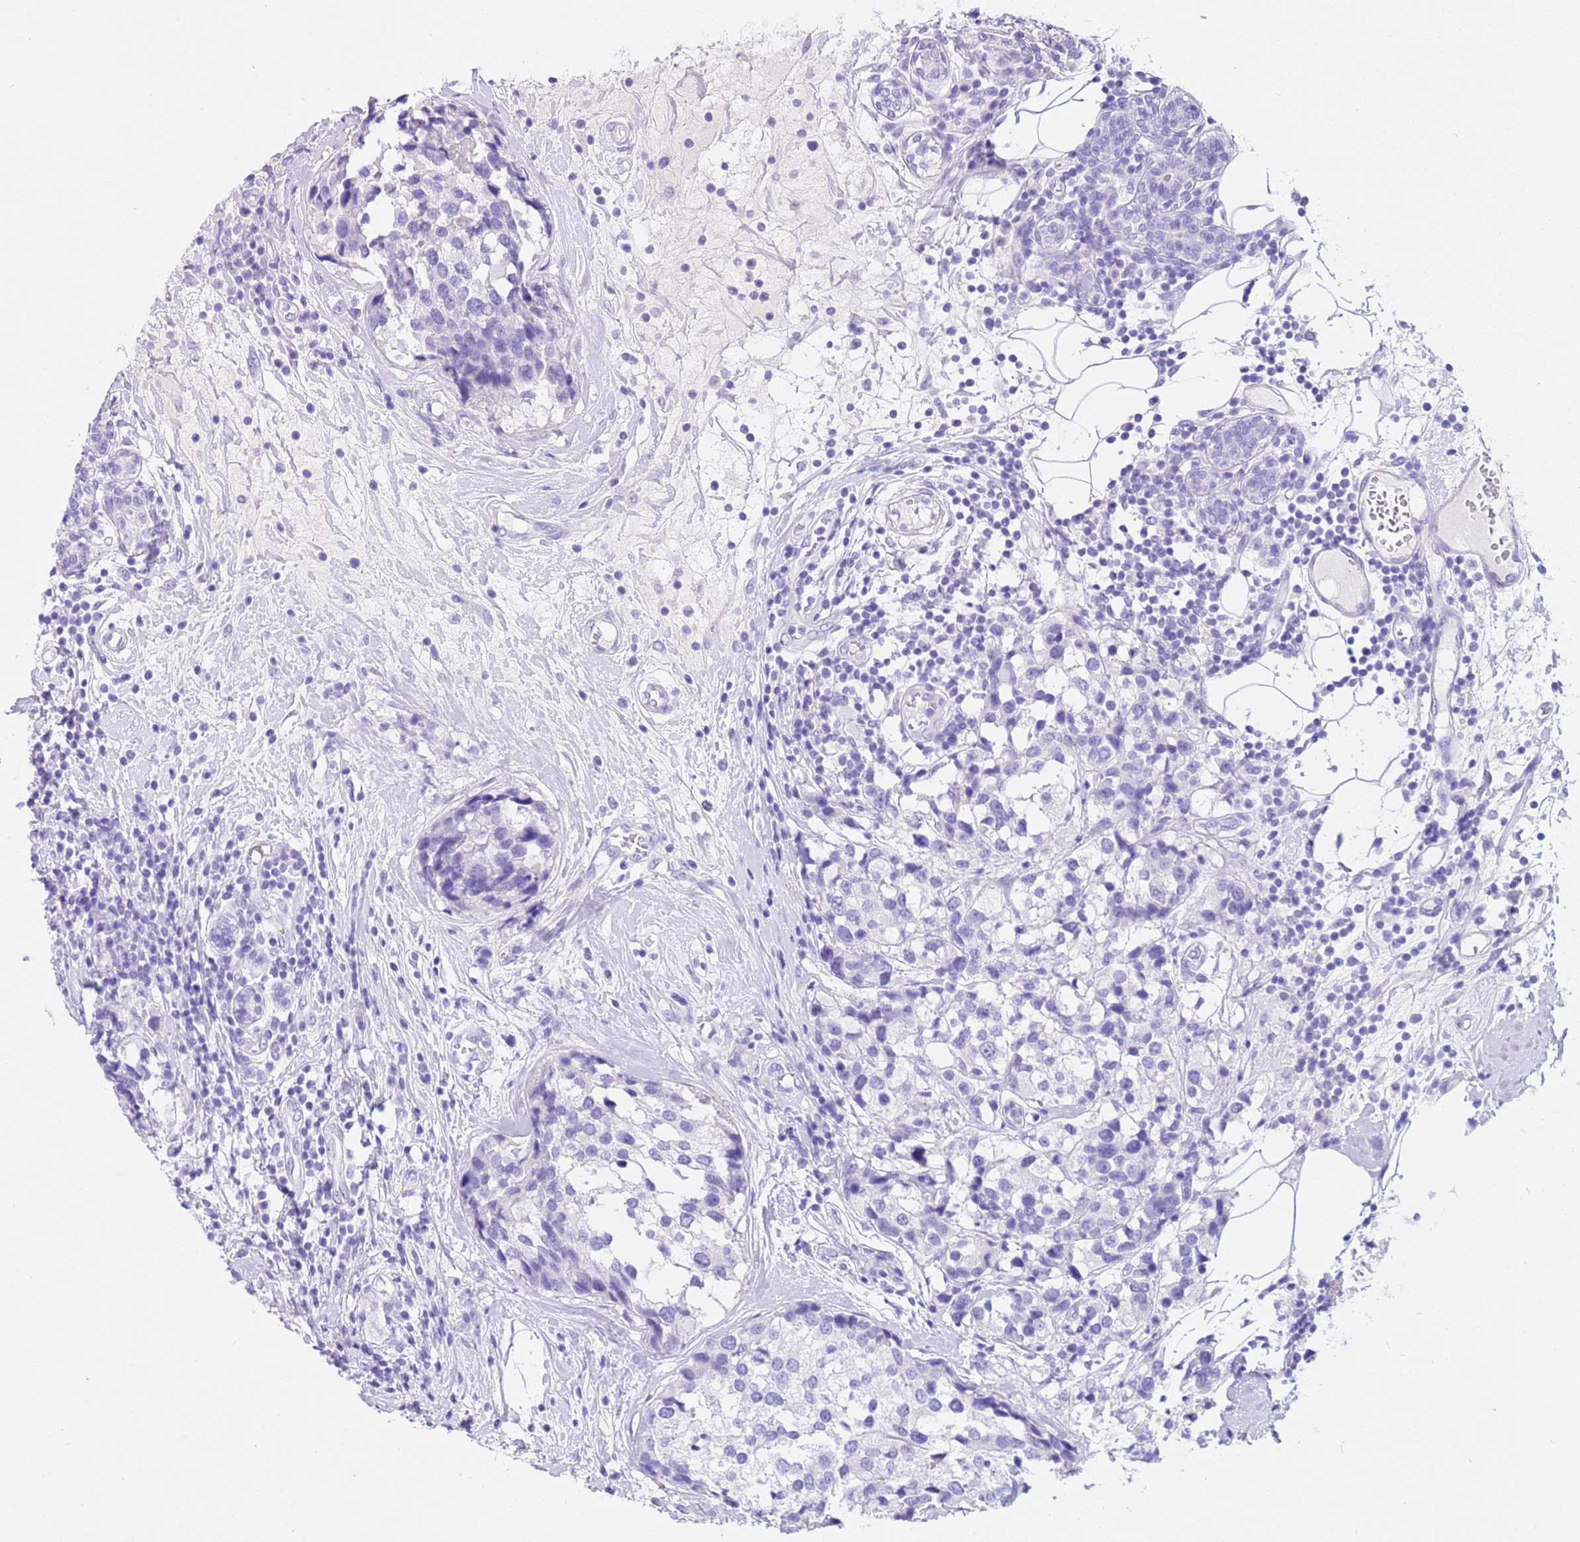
{"staining": {"intensity": "negative", "quantity": "none", "location": "none"}, "tissue": "breast cancer", "cell_type": "Tumor cells", "image_type": "cancer", "snomed": [{"axis": "morphology", "description": "Lobular carcinoma"}, {"axis": "topography", "description": "Breast"}], "caption": "Tumor cells are negative for brown protein staining in breast cancer (lobular carcinoma).", "gene": "CPB1", "patient": {"sex": "female", "age": 59}}